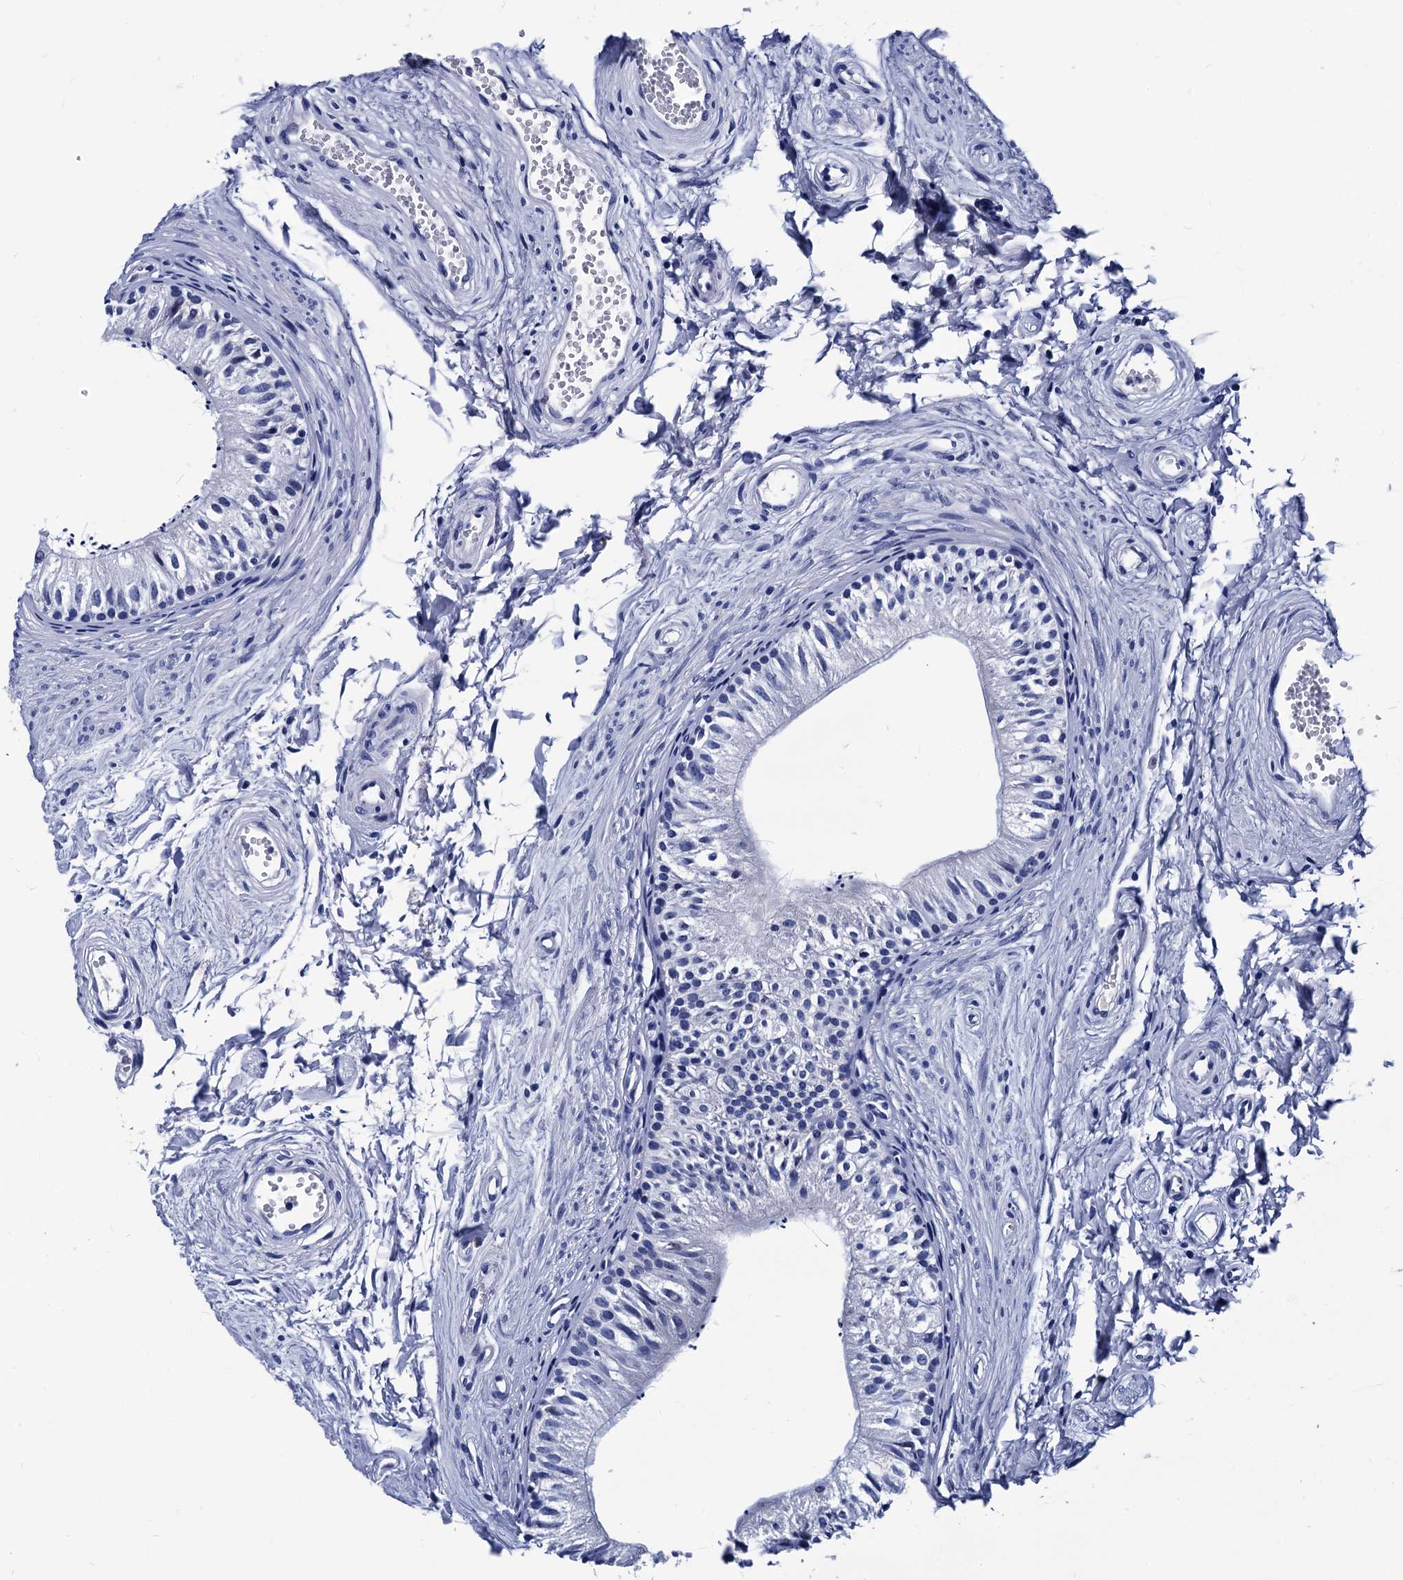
{"staining": {"intensity": "negative", "quantity": "none", "location": "none"}, "tissue": "epididymis", "cell_type": "Glandular cells", "image_type": "normal", "snomed": [{"axis": "morphology", "description": "Normal tissue, NOS"}, {"axis": "topography", "description": "Epididymis"}], "caption": "The micrograph shows no staining of glandular cells in unremarkable epididymis. Nuclei are stained in blue.", "gene": "LRRC30", "patient": {"sex": "male", "age": 56}}